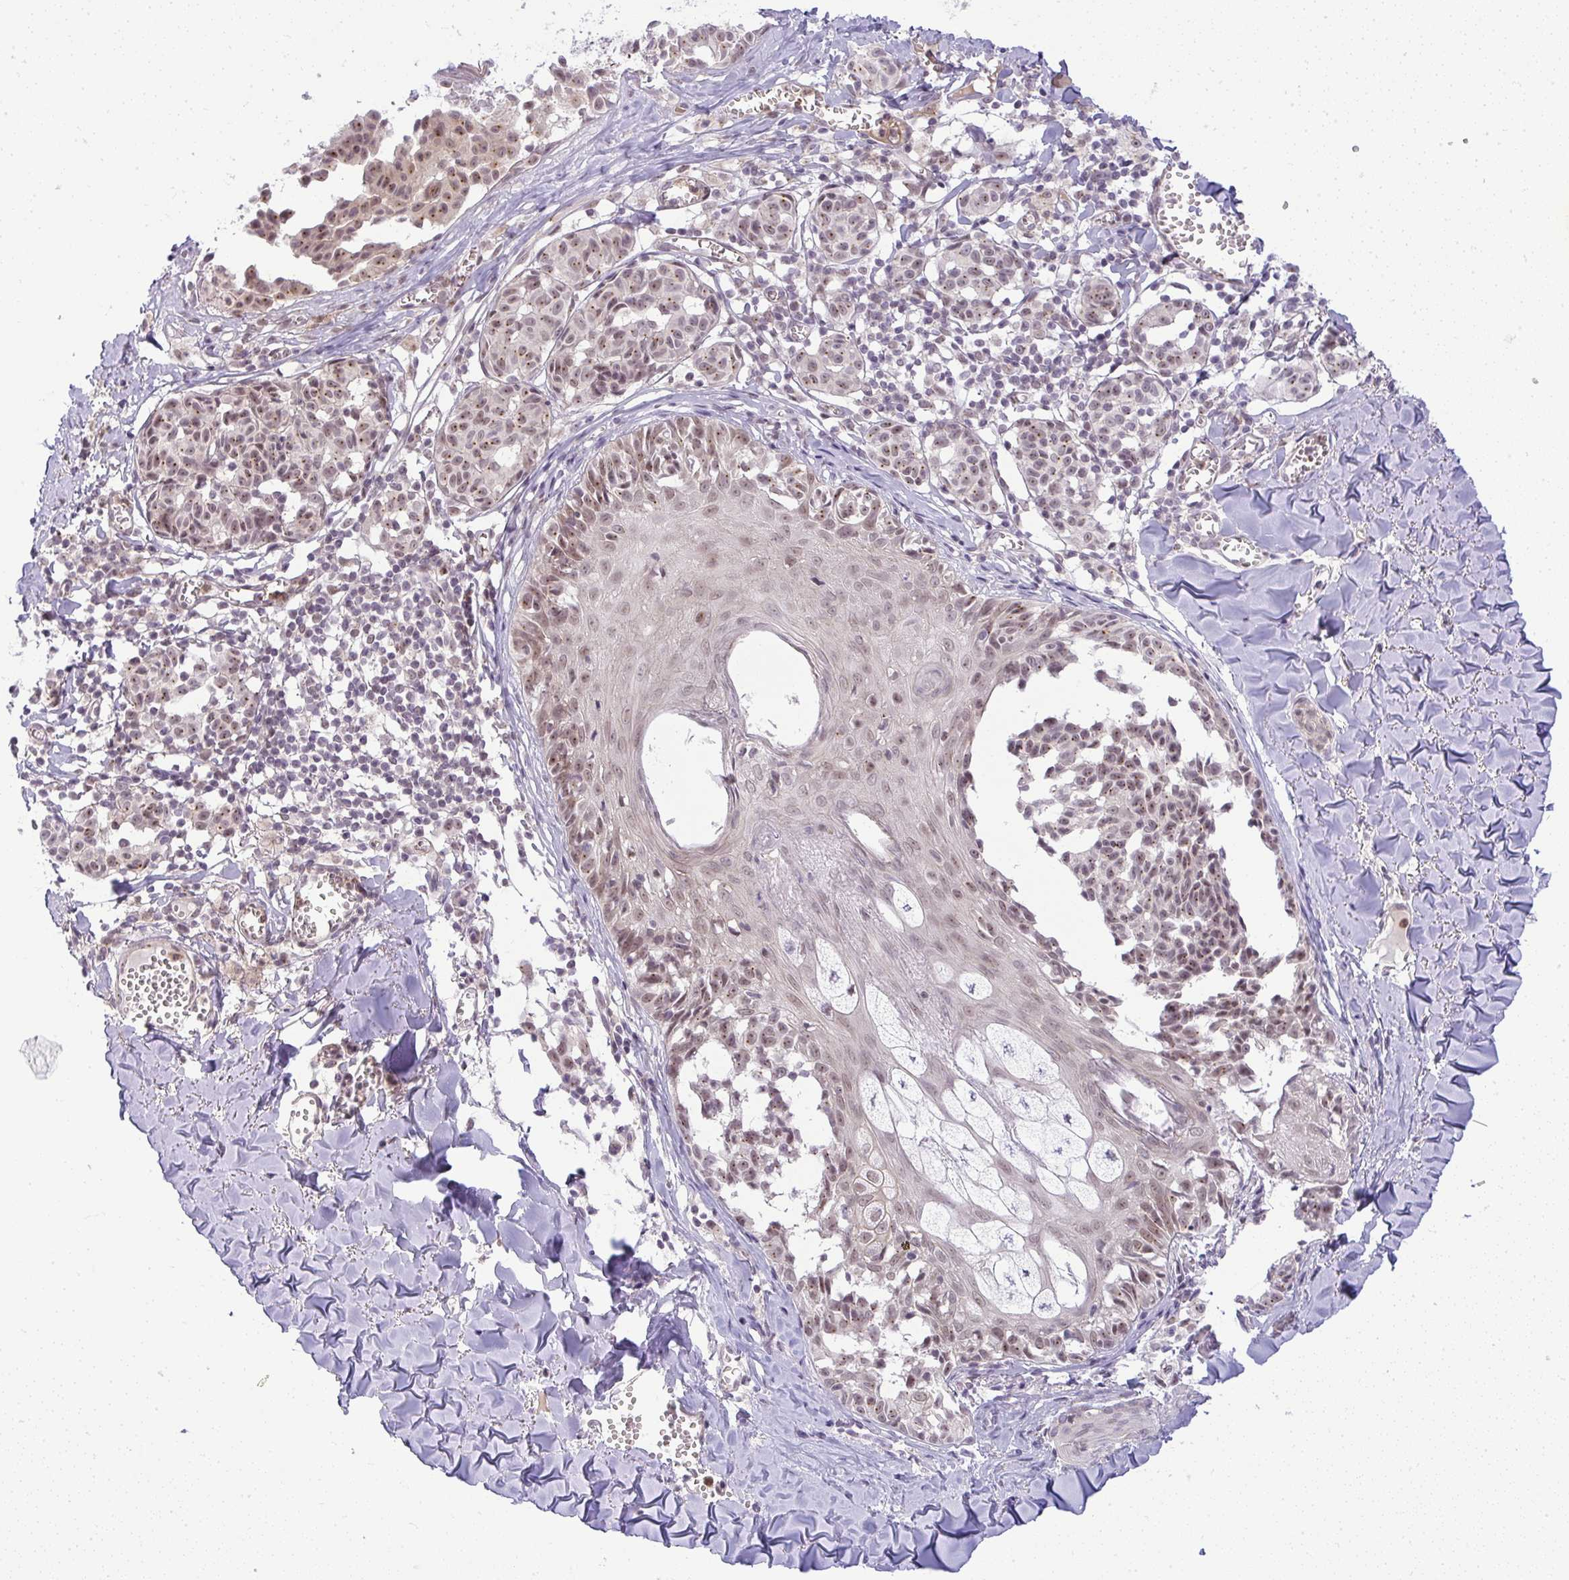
{"staining": {"intensity": "moderate", "quantity": "25%-75%", "location": "cytoplasmic/membranous"}, "tissue": "melanoma", "cell_type": "Tumor cells", "image_type": "cancer", "snomed": [{"axis": "morphology", "description": "Malignant melanoma, NOS"}, {"axis": "topography", "description": "Skin"}], "caption": "This is a photomicrograph of immunohistochemistry staining of malignant melanoma, which shows moderate positivity in the cytoplasmic/membranous of tumor cells.", "gene": "DZIP1", "patient": {"sex": "female", "age": 43}}